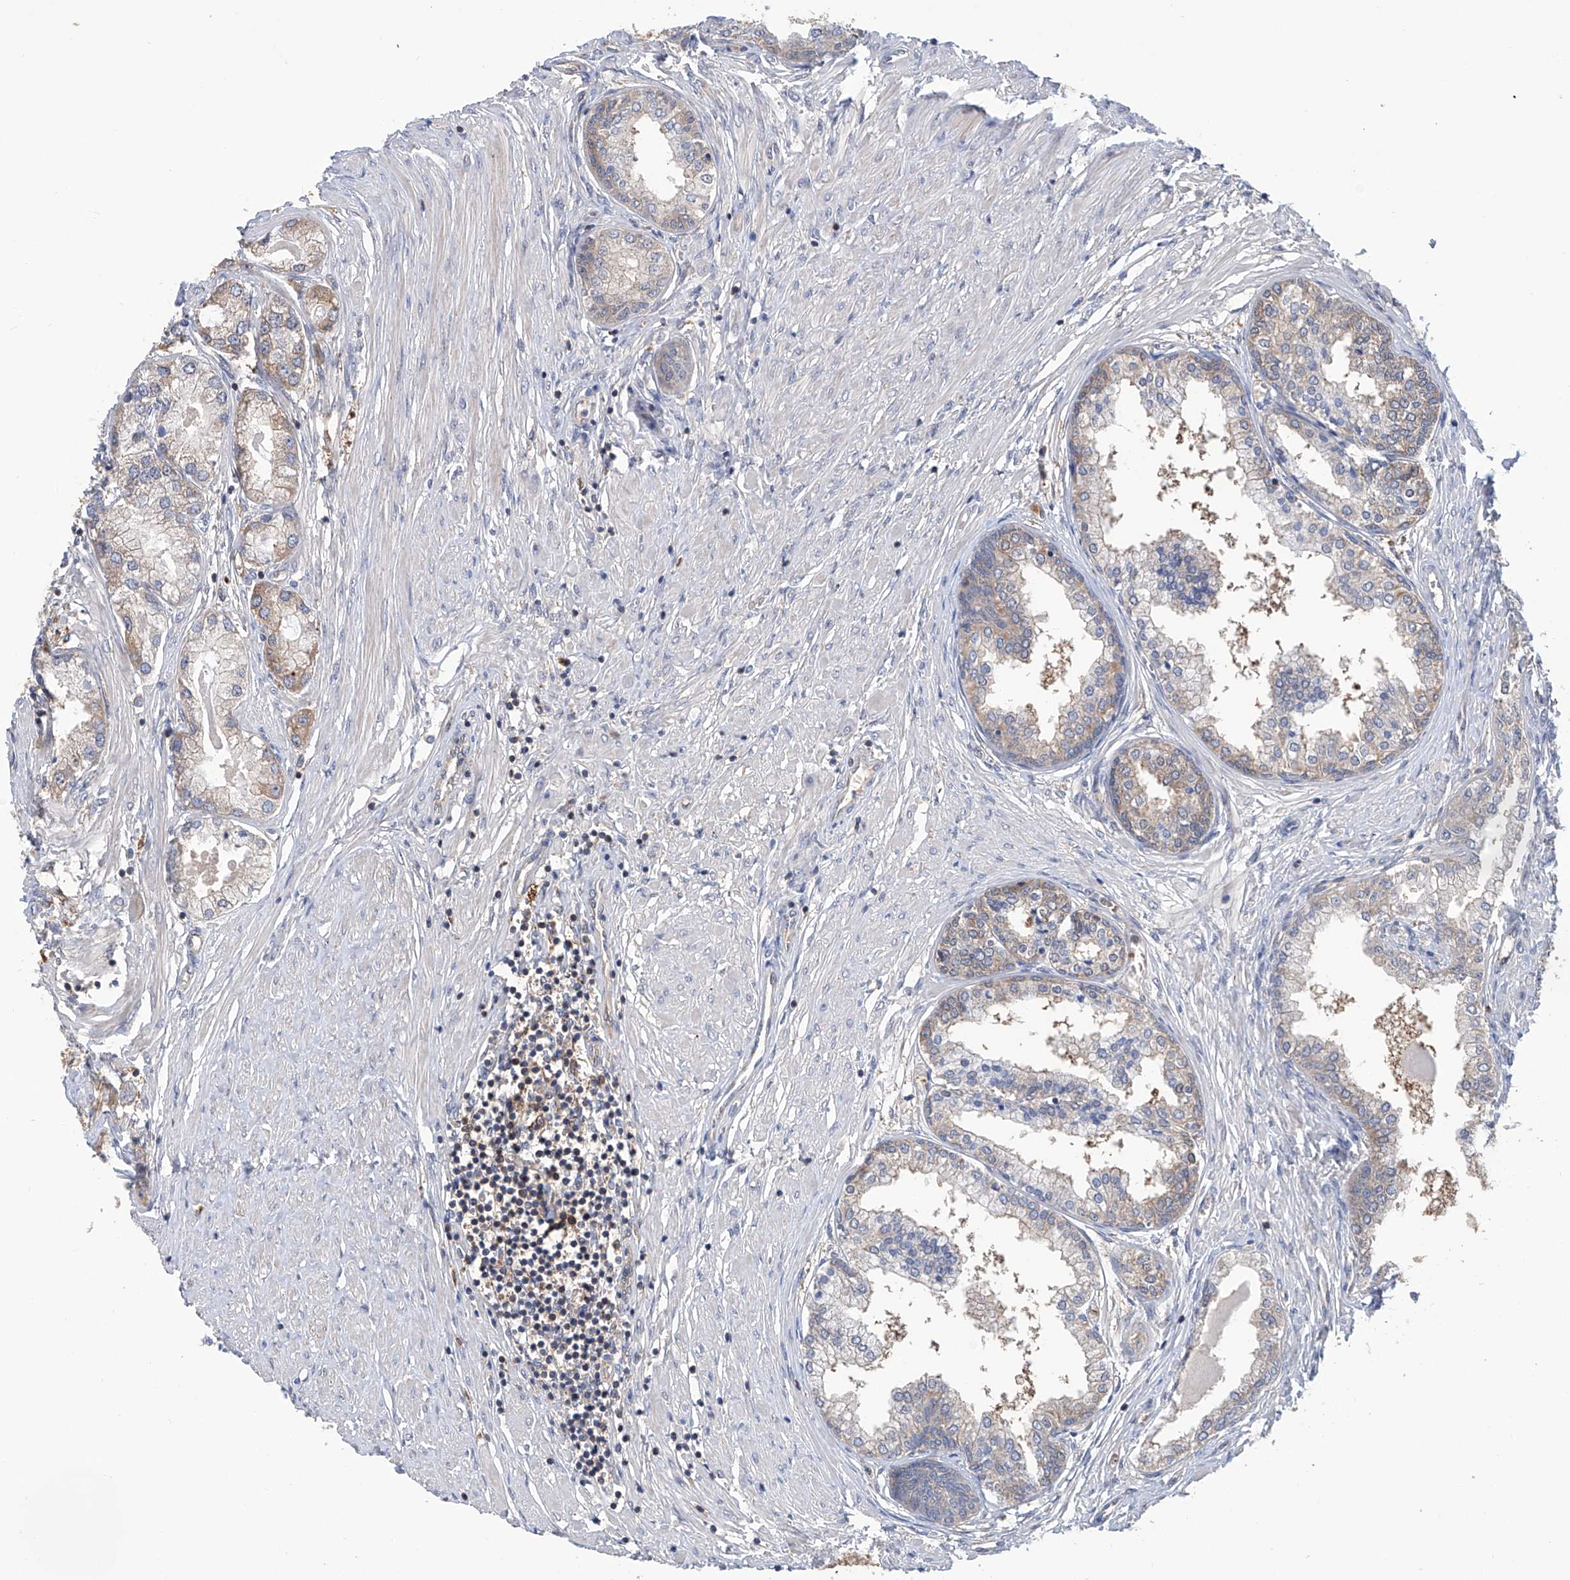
{"staining": {"intensity": "weak", "quantity": "25%-75%", "location": "cytoplasmic/membranous"}, "tissue": "prostate cancer", "cell_type": "Tumor cells", "image_type": "cancer", "snomed": [{"axis": "morphology", "description": "Adenocarcinoma, Low grade"}, {"axis": "topography", "description": "Prostate"}], "caption": "IHC of adenocarcinoma (low-grade) (prostate) reveals low levels of weak cytoplasmic/membranous positivity in approximately 25%-75% of tumor cells.", "gene": "NUDT17", "patient": {"sex": "male", "age": 62}}